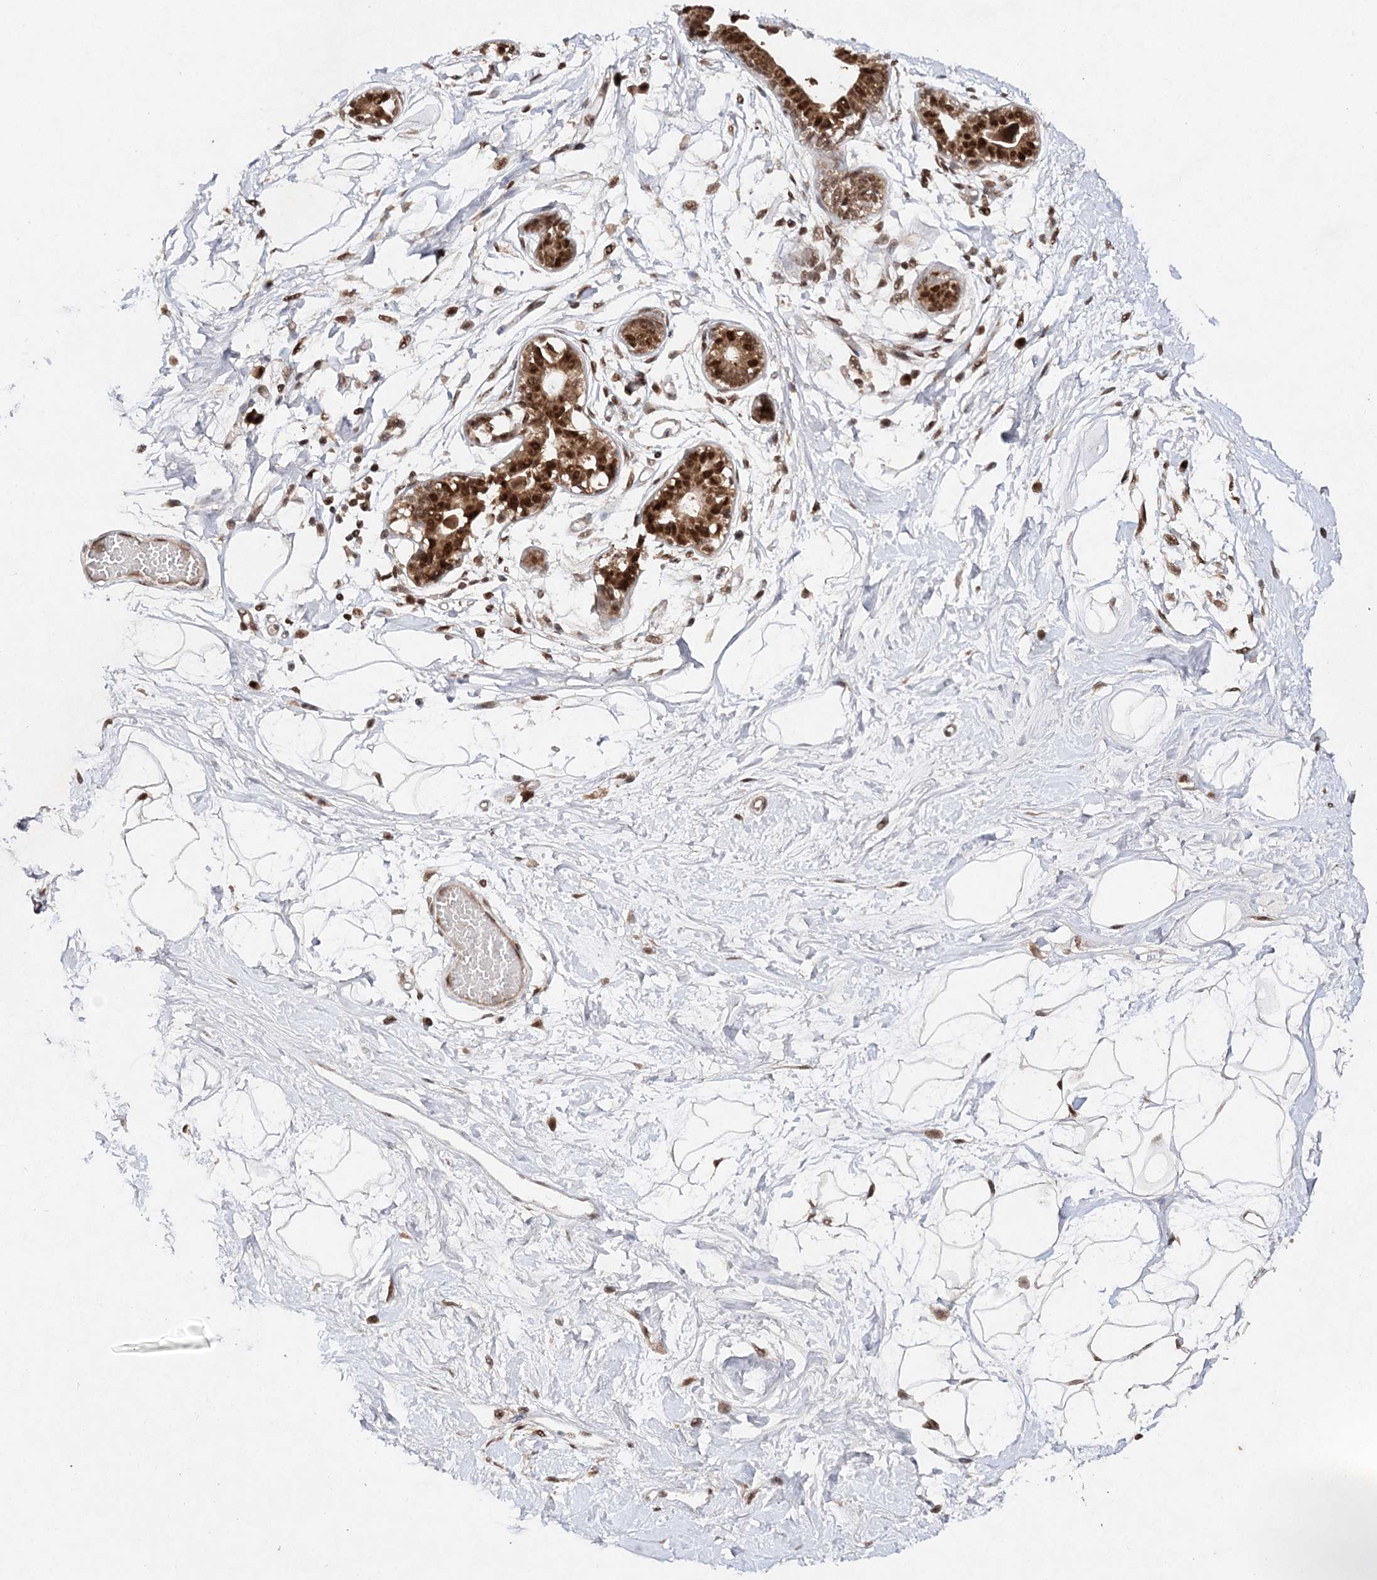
{"staining": {"intensity": "moderate", "quantity": "25%-75%", "location": "nuclear"}, "tissue": "breast", "cell_type": "Adipocytes", "image_type": "normal", "snomed": [{"axis": "morphology", "description": "Normal tissue, NOS"}, {"axis": "topography", "description": "Breast"}], "caption": "Immunohistochemistry (DAB (3,3'-diaminobenzidine)) staining of normal breast reveals moderate nuclear protein staining in about 25%-75% of adipocytes. The staining is performed using DAB (3,3'-diaminobenzidine) brown chromogen to label protein expression. The nuclei are counter-stained blue using hematoxylin.", "gene": "NIF3L1", "patient": {"sex": "female", "age": 45}}